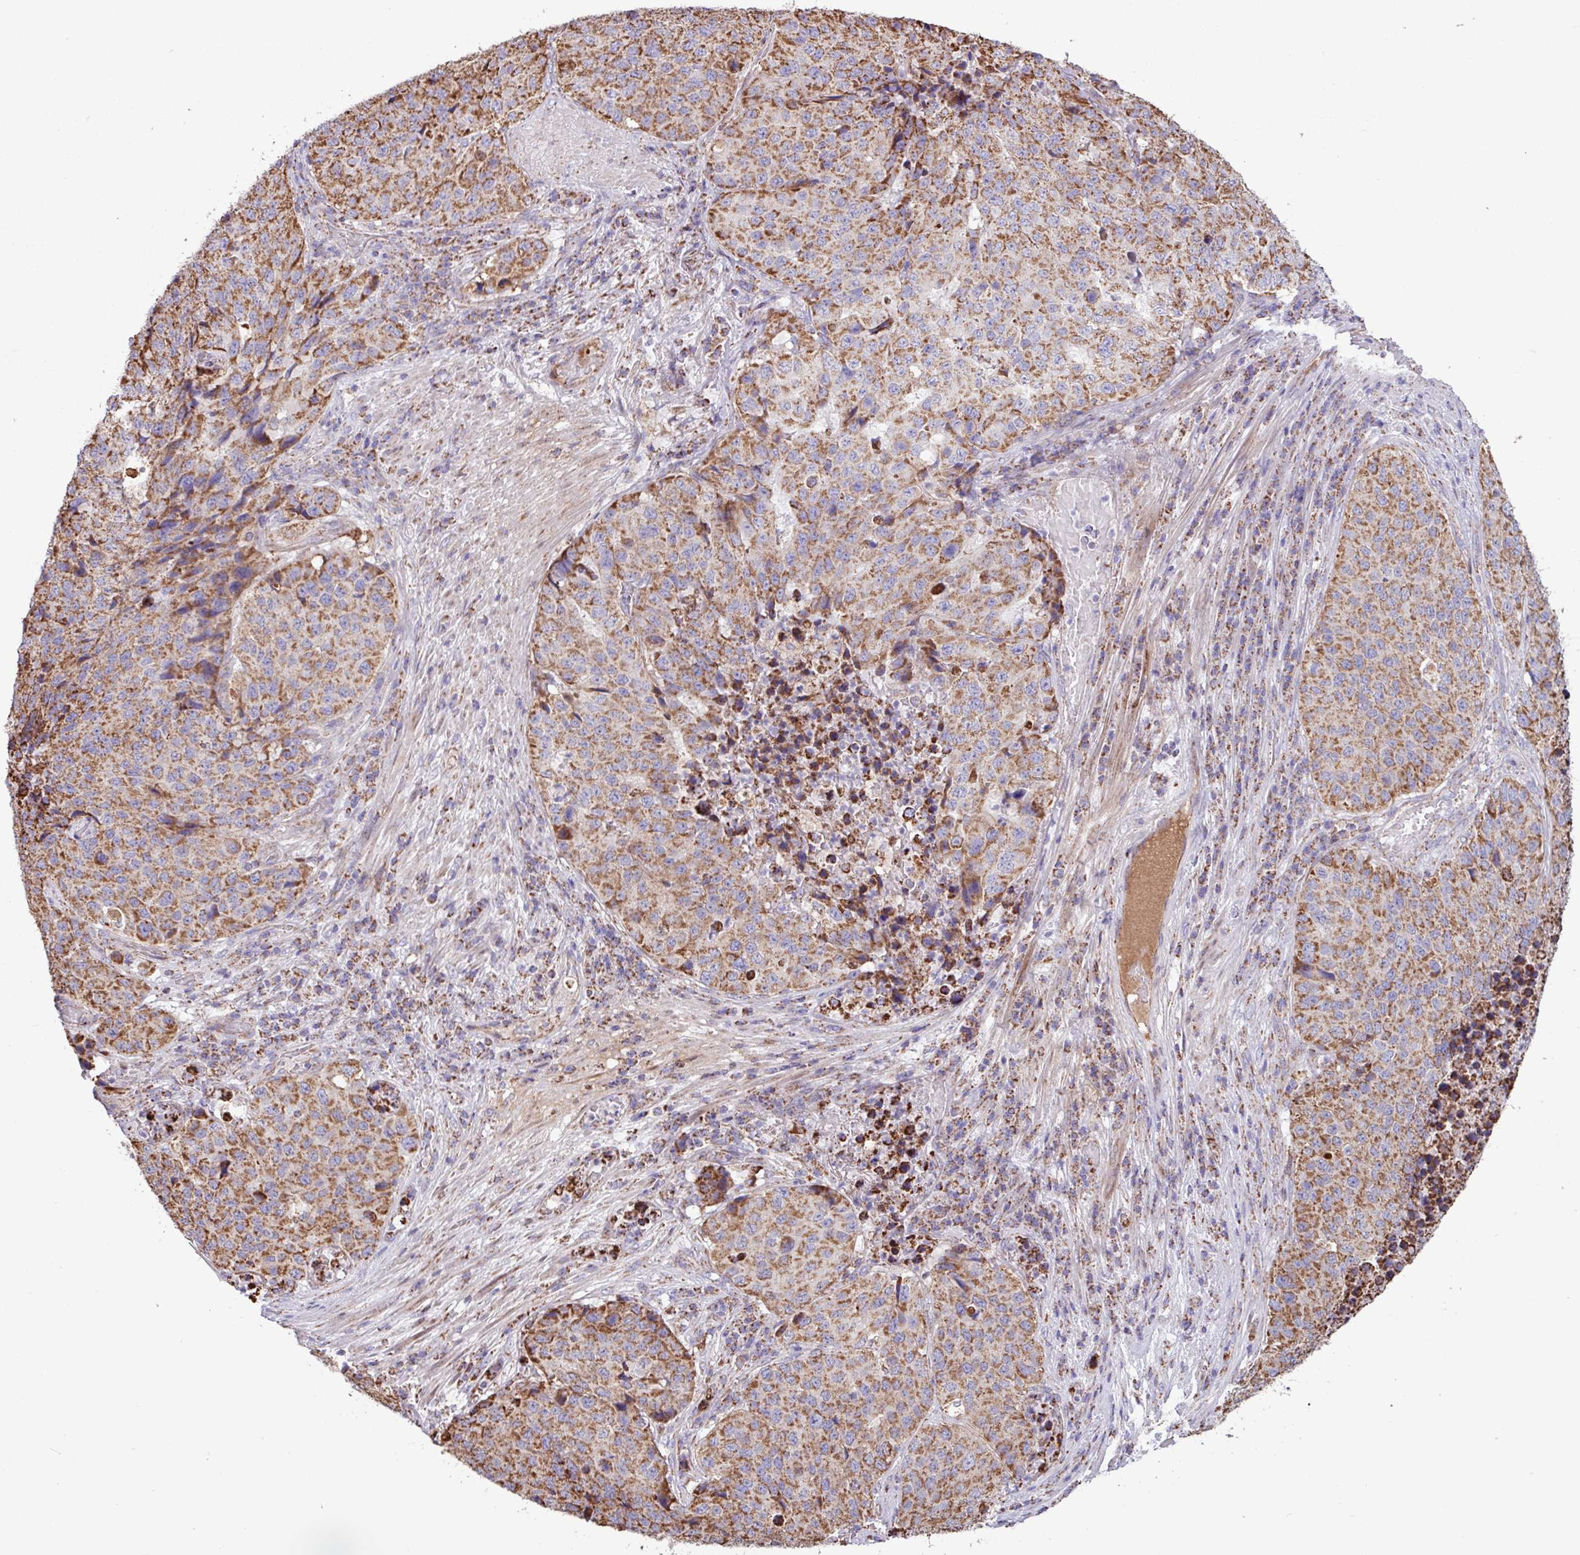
{"staining": {"intensity": "moderate", "quantity": ">75%", "location": "cytoplasmic/membranous"}, "tissue": "stomach cancer", "cell_type": "Tumor cells", "image_type": "cancer", "snomed": [{"axis": "morphology", "description": "Adenocarcinoma, NOS"}, {"axis": "topography", "description": "Stomach"}], "caption": "DAB (3,3'-diaminobenzidine) immunohistochemical staining of human stomach adenocarcinoma demonstrates moderate cytoplasmic/membranous protein positivity in about >75% of tumor cells. The staining was performed using DAB, with brown indicating positive protein expression. Nuclei are stained blue with hematoxylin.", "gene": "RTL3", "patient": {"sex": "male", "age": 71}}